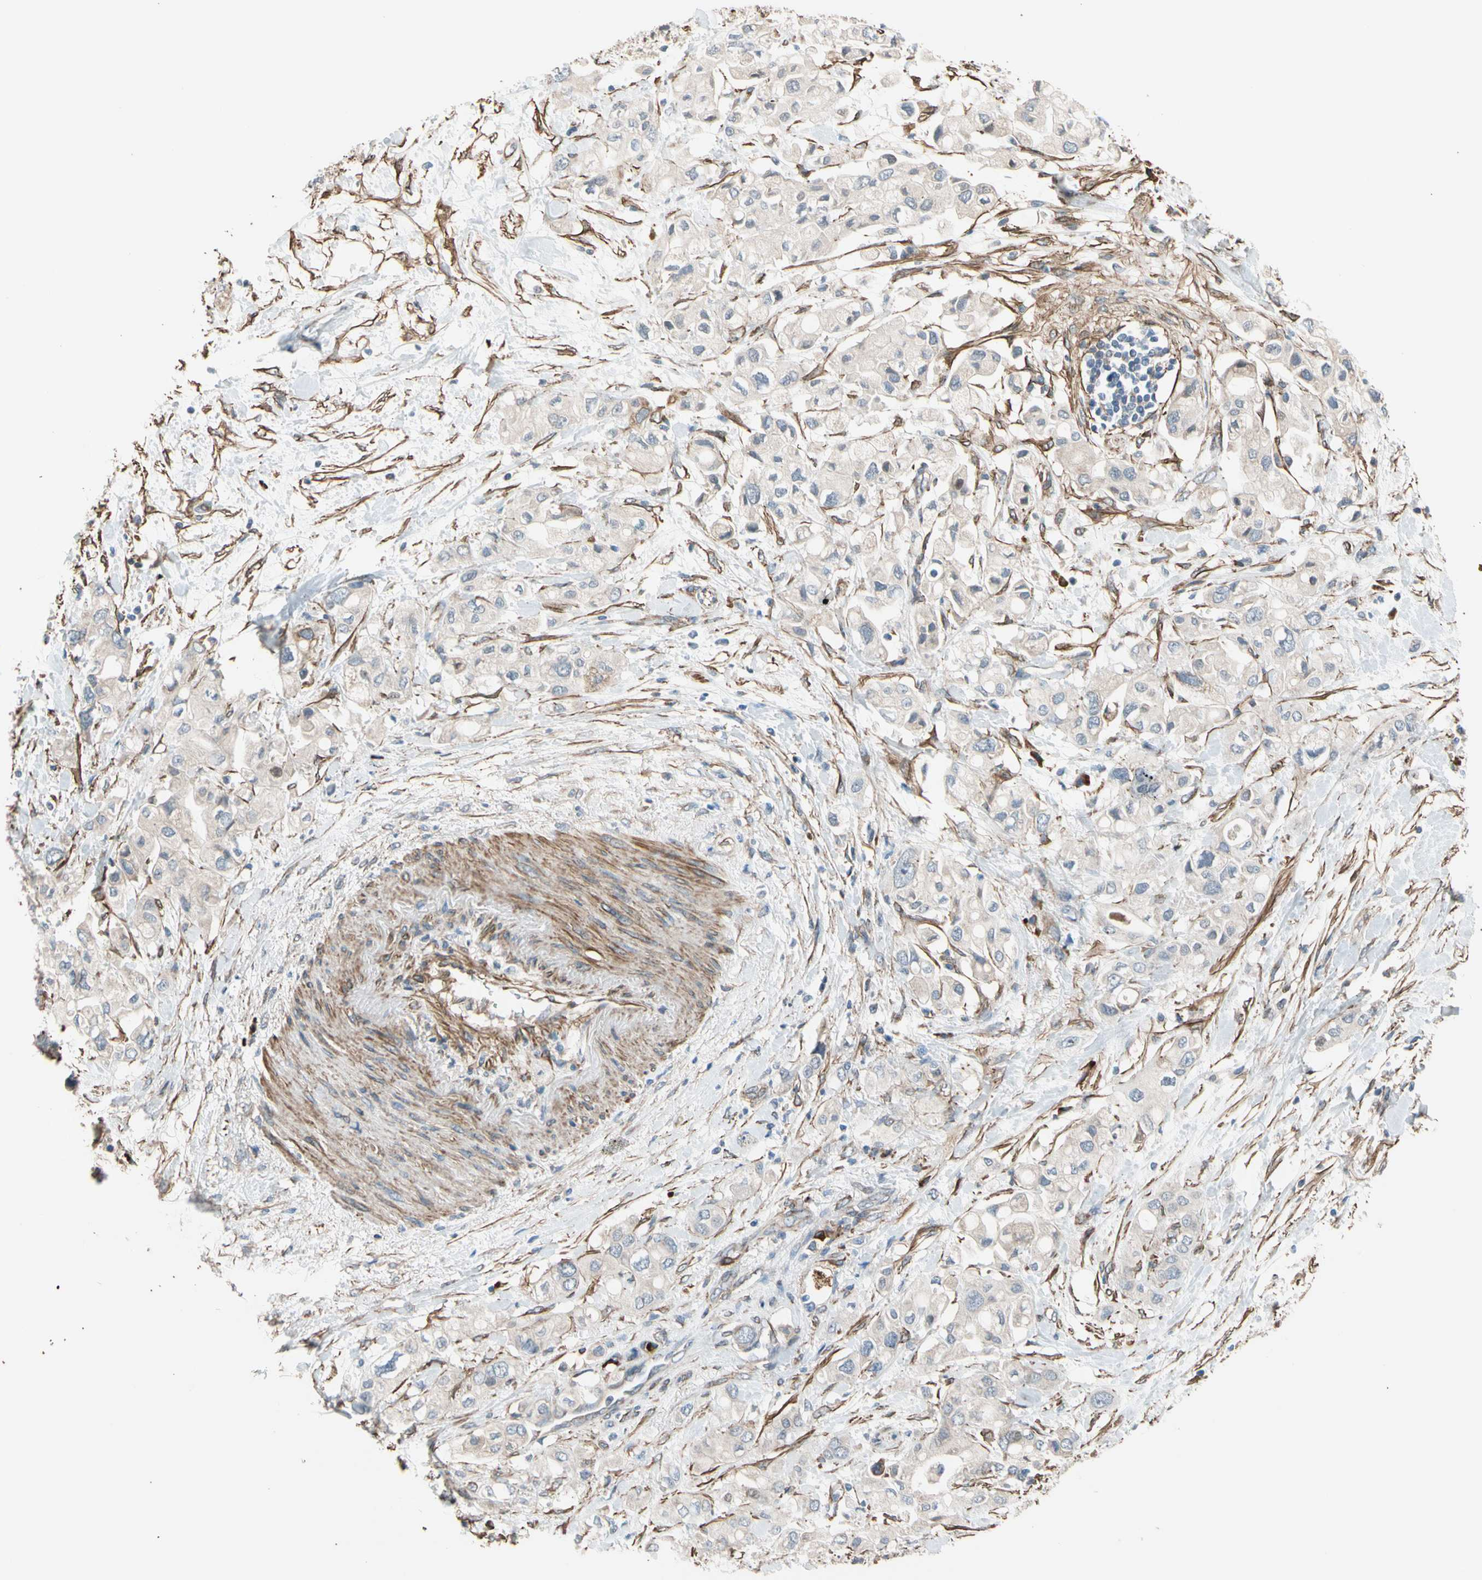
{"staining": {"intensity": "weak", "quantity": "<25%", "location": "cytoplasmic/membranous"}, "tissue": "pancreatic cancer", "cell_type": "Tumor cells", "image_type": "cancer", "snomed": [{"axis": "morphology", "description": "Adenocarcinoma, NOS"}, {"axis": "topography", "description": "Pancreas"}], "caption": "Immunohistochemistry of pancreatic cancer demonstrates no staining in tumor cells.", "gene": "LIMK2", "patient": {"sex": "female", "age": 56}}